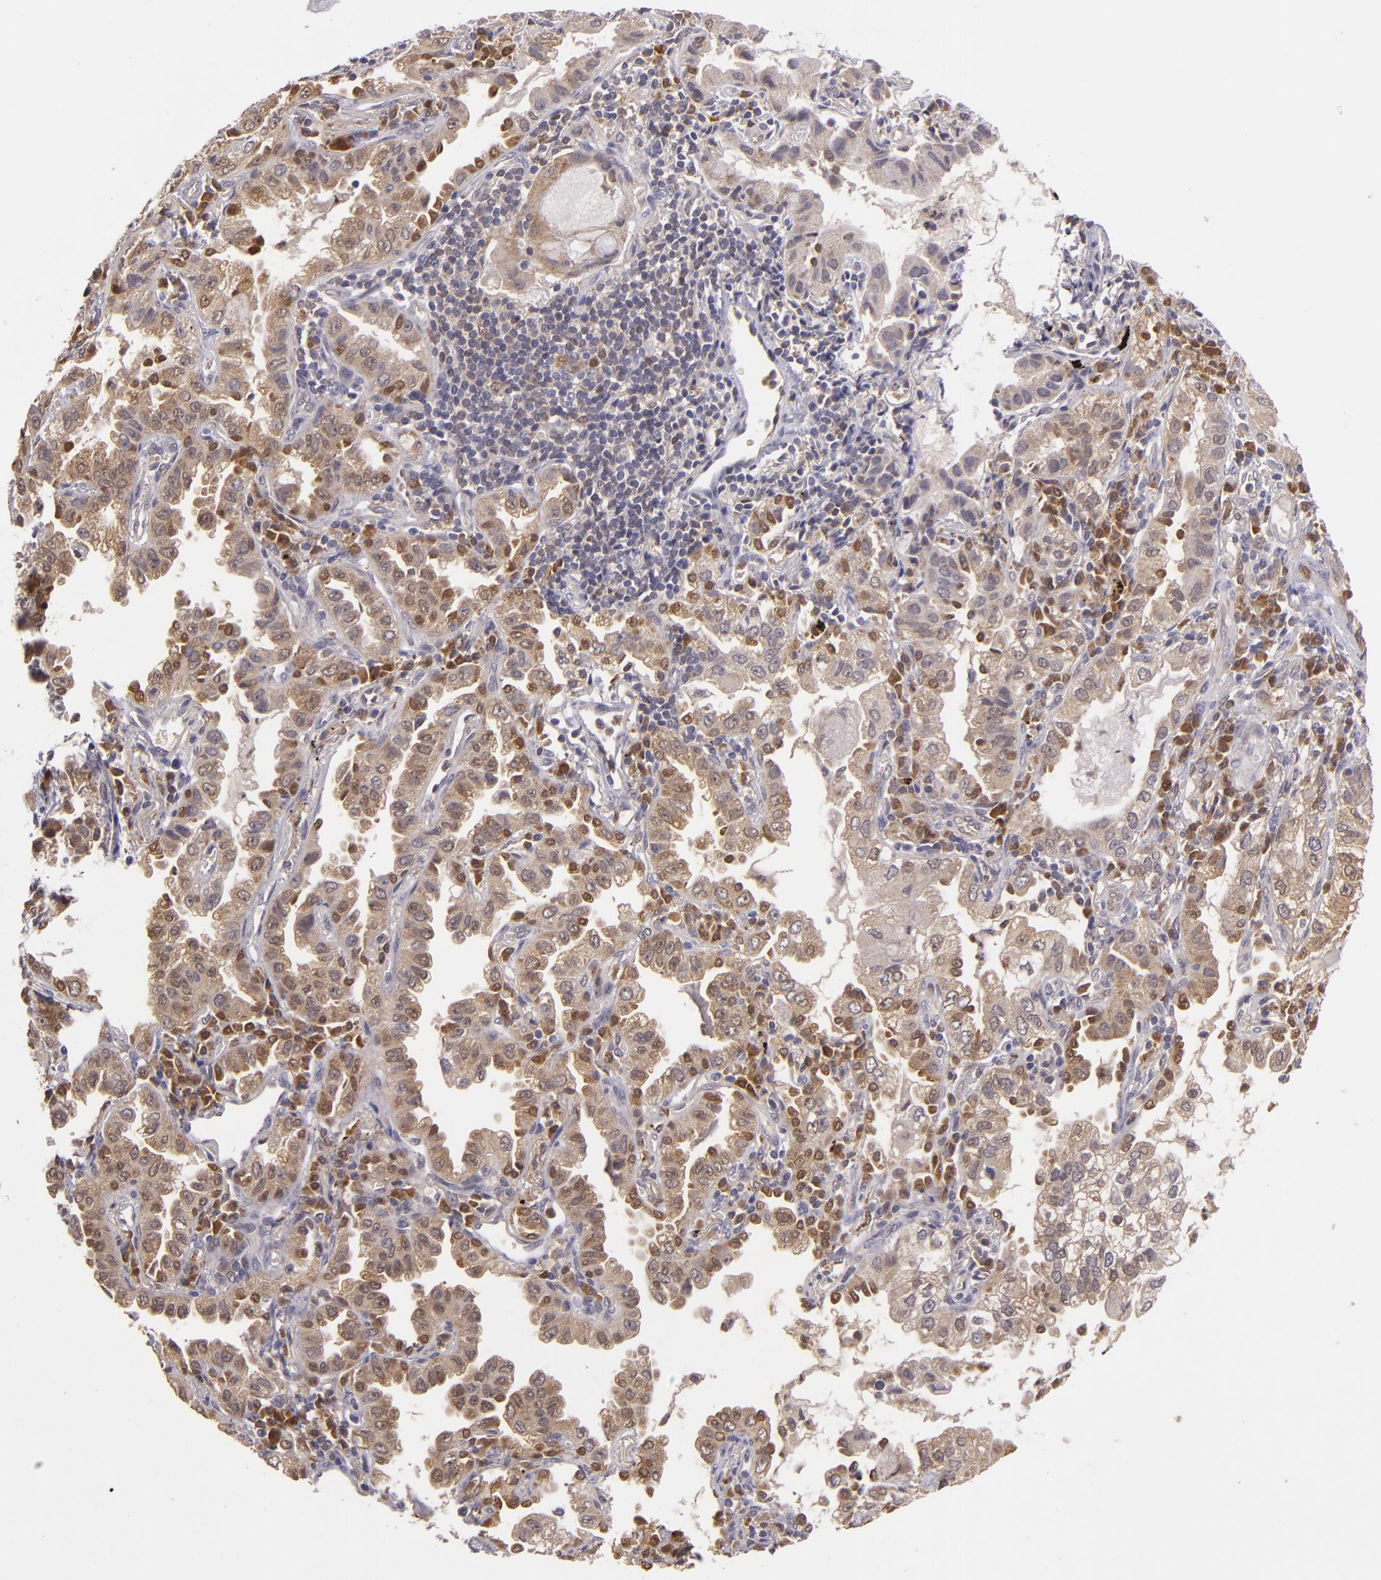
{"staining": {"intensity": "weak", "quantity": ">75%", "location": "cytoplasmic/membranous"}, "tissue": "lung cancer", "cell_type": "Tumor cells", "image_type": "cancer", "snomed": [{"axis": "morphology", "description": "Adenocarcinoma, NOS"}, {"axis": "topography", "description": "Lung"}], "caption": "Immunohistochemical staining of lung cancer (adenocarcinoma) demonstrates weak cytoplasmic/membranous protein expression in approximately >75% of tumor cells.", "gene": "FHIT", "patient": {"sex": "female", "age": 50}}